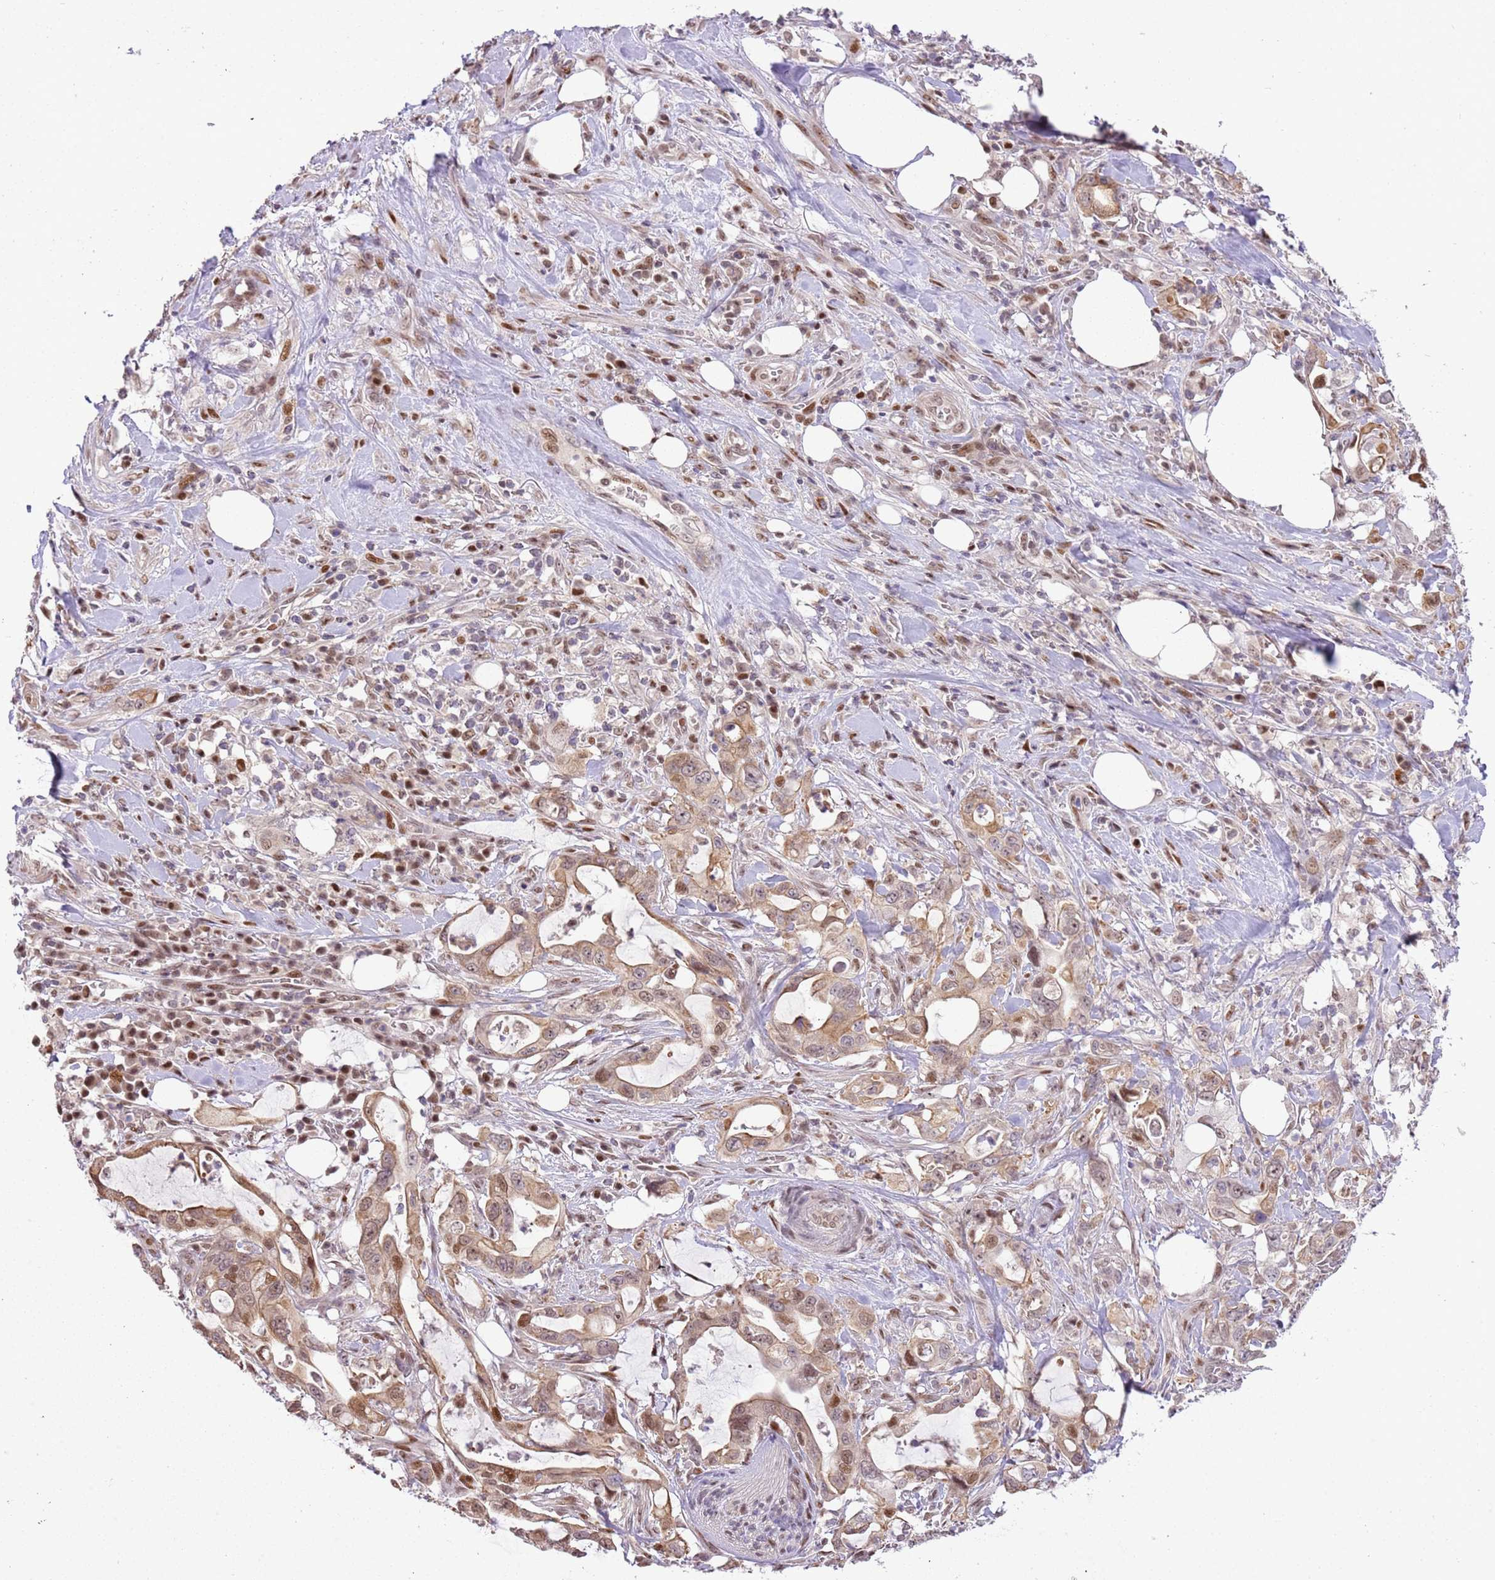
{"staining": {"intensity": "moderate", "quantity": ">75%", "location": "cytoplasmic/membranous,nuclear"}, "tissue": "pancreatic cancer", "cell_type": "Tumor cells", "image_type": "cancer", "snomed": [{"axis": "morphology", "description": "Adenocarcinoma, NOS"}, {"axis": "topography", "description": "Pancreas"}], "caption": "Moderate cytoplasmic/membranous and nuclear protein staining is appreciated in approximately >75% of tumor cells in pancreatic adenocarcinoma. (IHC, brightfield microscopy, high magnification).", "gene": "RFK", "patient": {"sex": "female", "age": 61}}